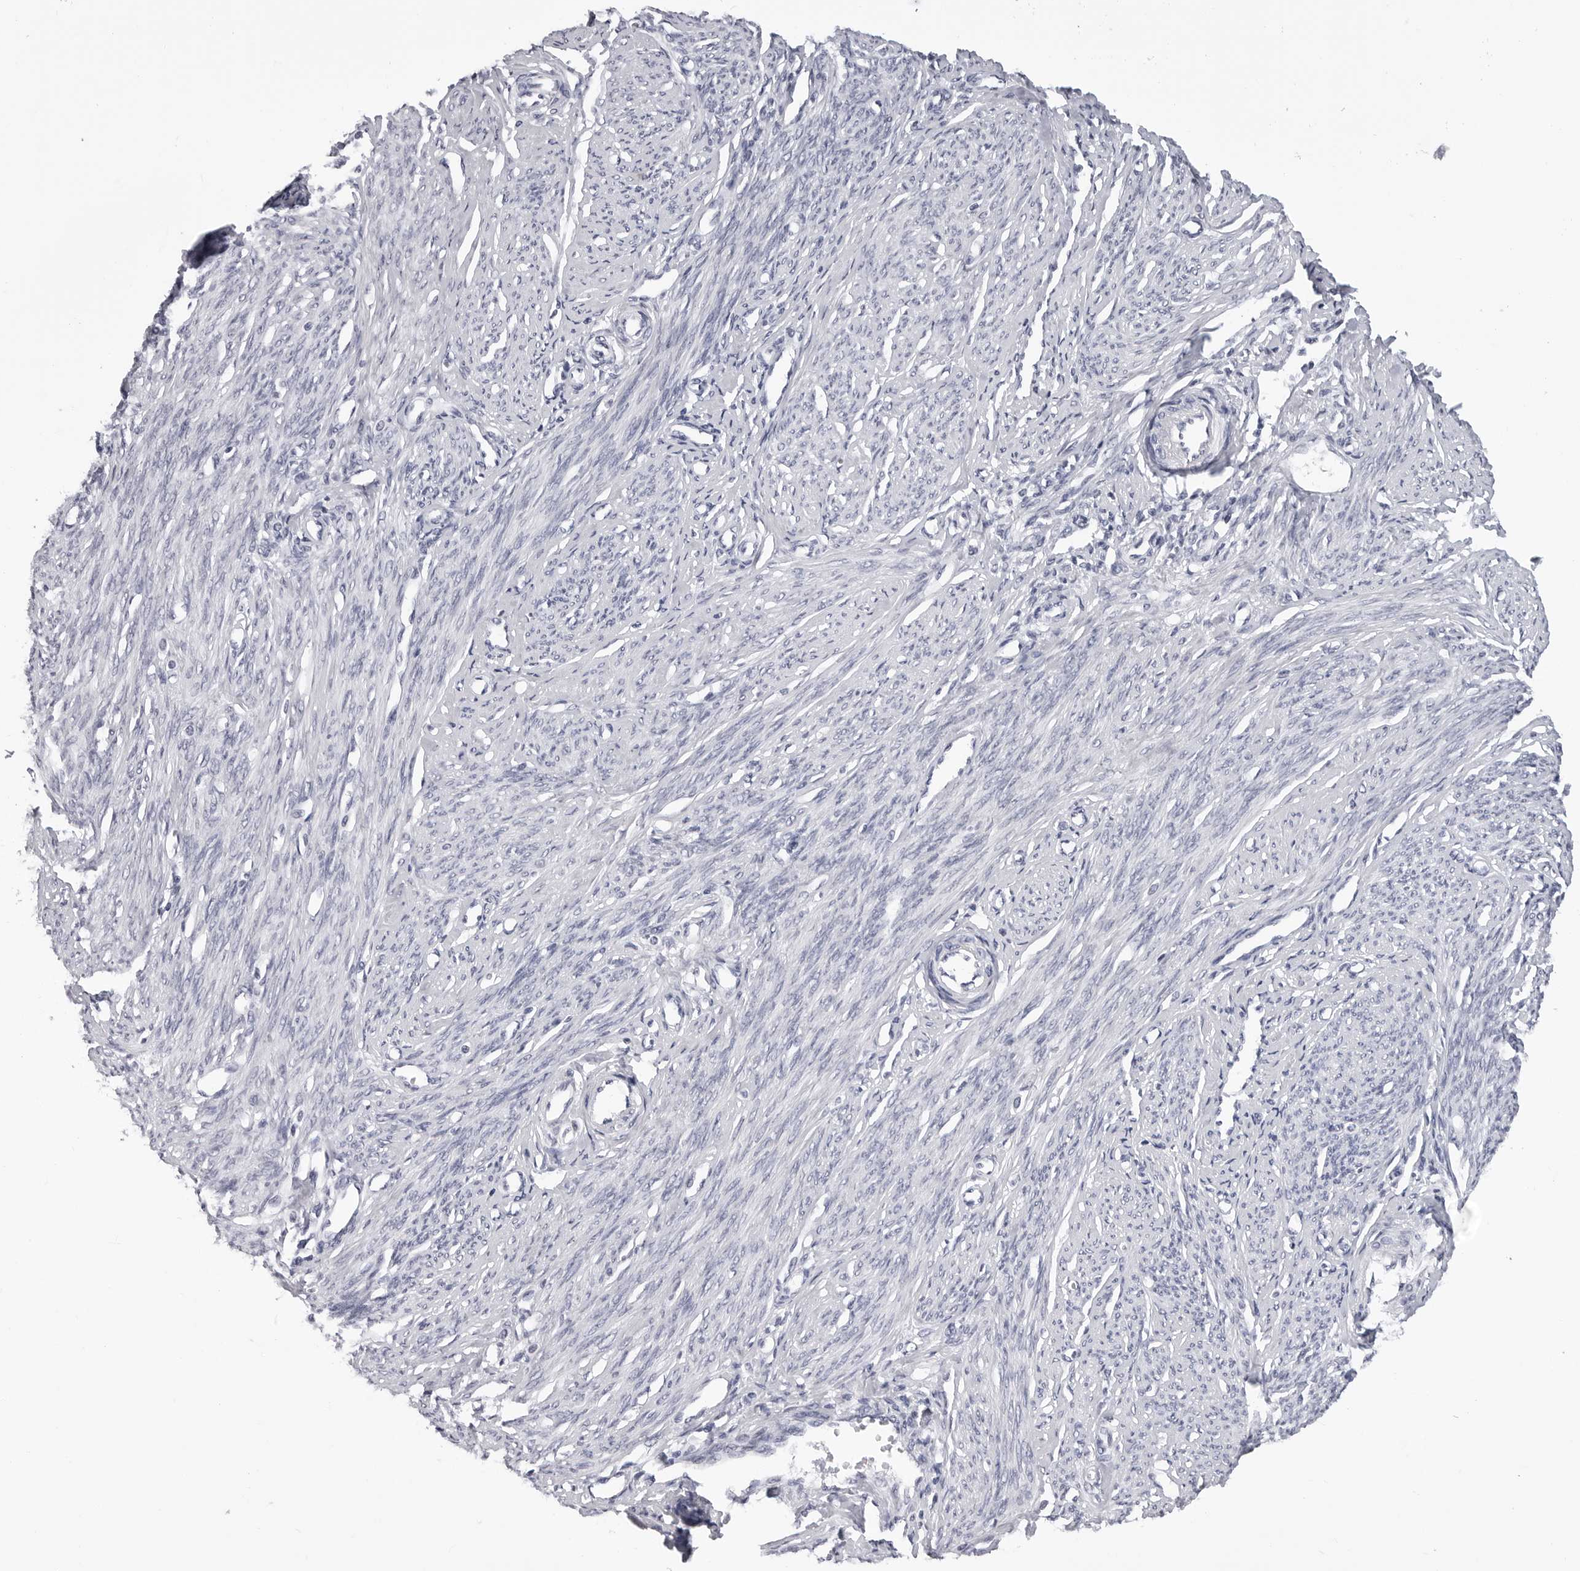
{"staining": {"intensity": "negative", "quantity": "none", "location": "none"}, "tissue": "endometrium", "cell_type": "Cells in endometrial stroma", "image_type": "normal", "snomed": [{"axis": "morphology", "description": "Normal tissue, NOS"}, {"axis": "topography", "description": "Endometrium"}], "caption": "This is a image of immunohistochemistry (IHC) staining of normal endometrium, which shows no positivity in cells in endometrial stroma.", "gene": "SF3B4", "patient": {"sex": "female", "age": 56}}